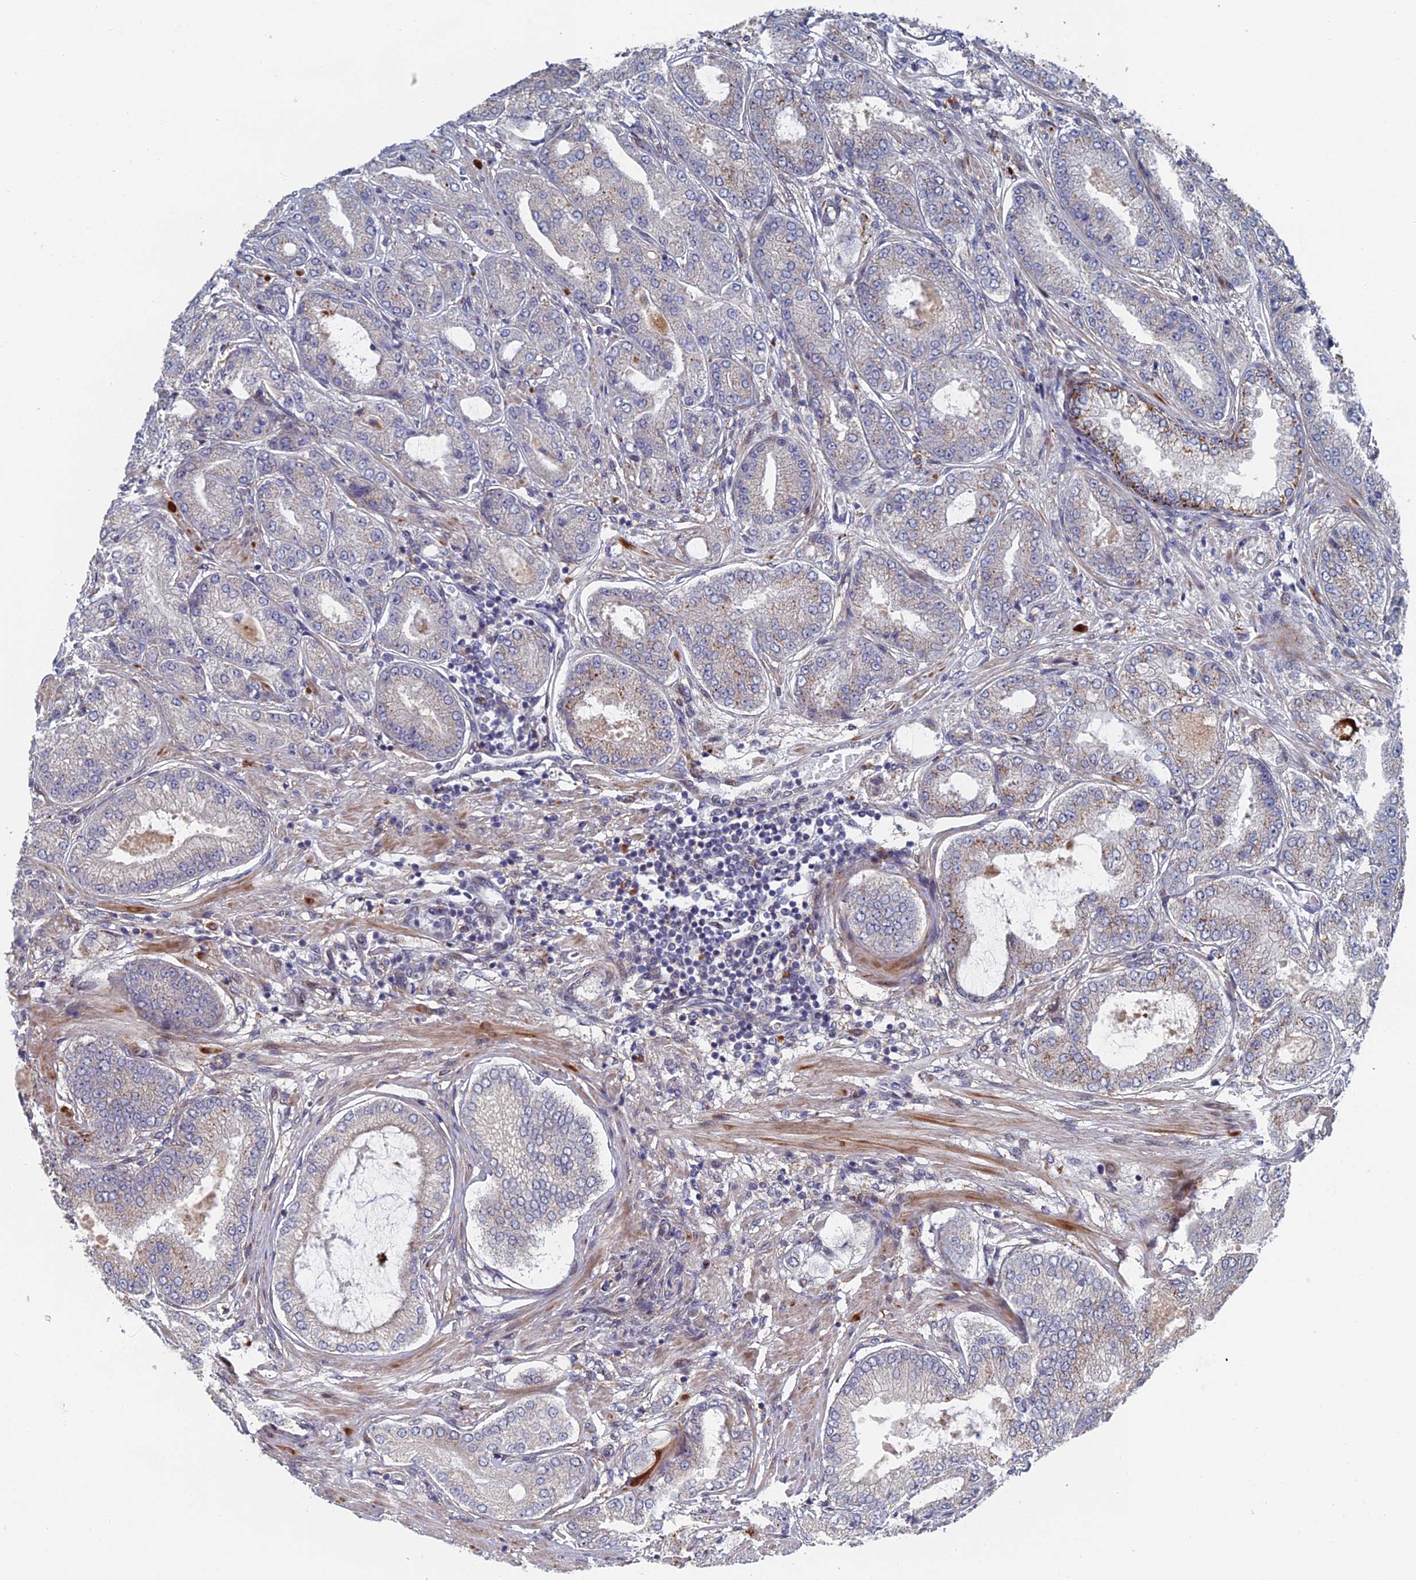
{"staining": {"intensity": "moderate", "quantity": "<25%", "location": "cytoplasmic/membranous"}, "tissue": "prostate cancer", "cell_type": "Tumor cells", "image_type": "cancer", "snomed": [{"axis": "morphology", "description": "Adenocarcinoma, High grade"}, {"axis": "topography", "description": "Prostate"}], "caption": "Immunohistochemical staining of human prostate cancer displays low levels of moderate cytoplasmic/membranous protein staining in approximately <25% of tumor cells.", "gene": "GTF2IRD1", "patient": {"sex": "male", "age": 71}}